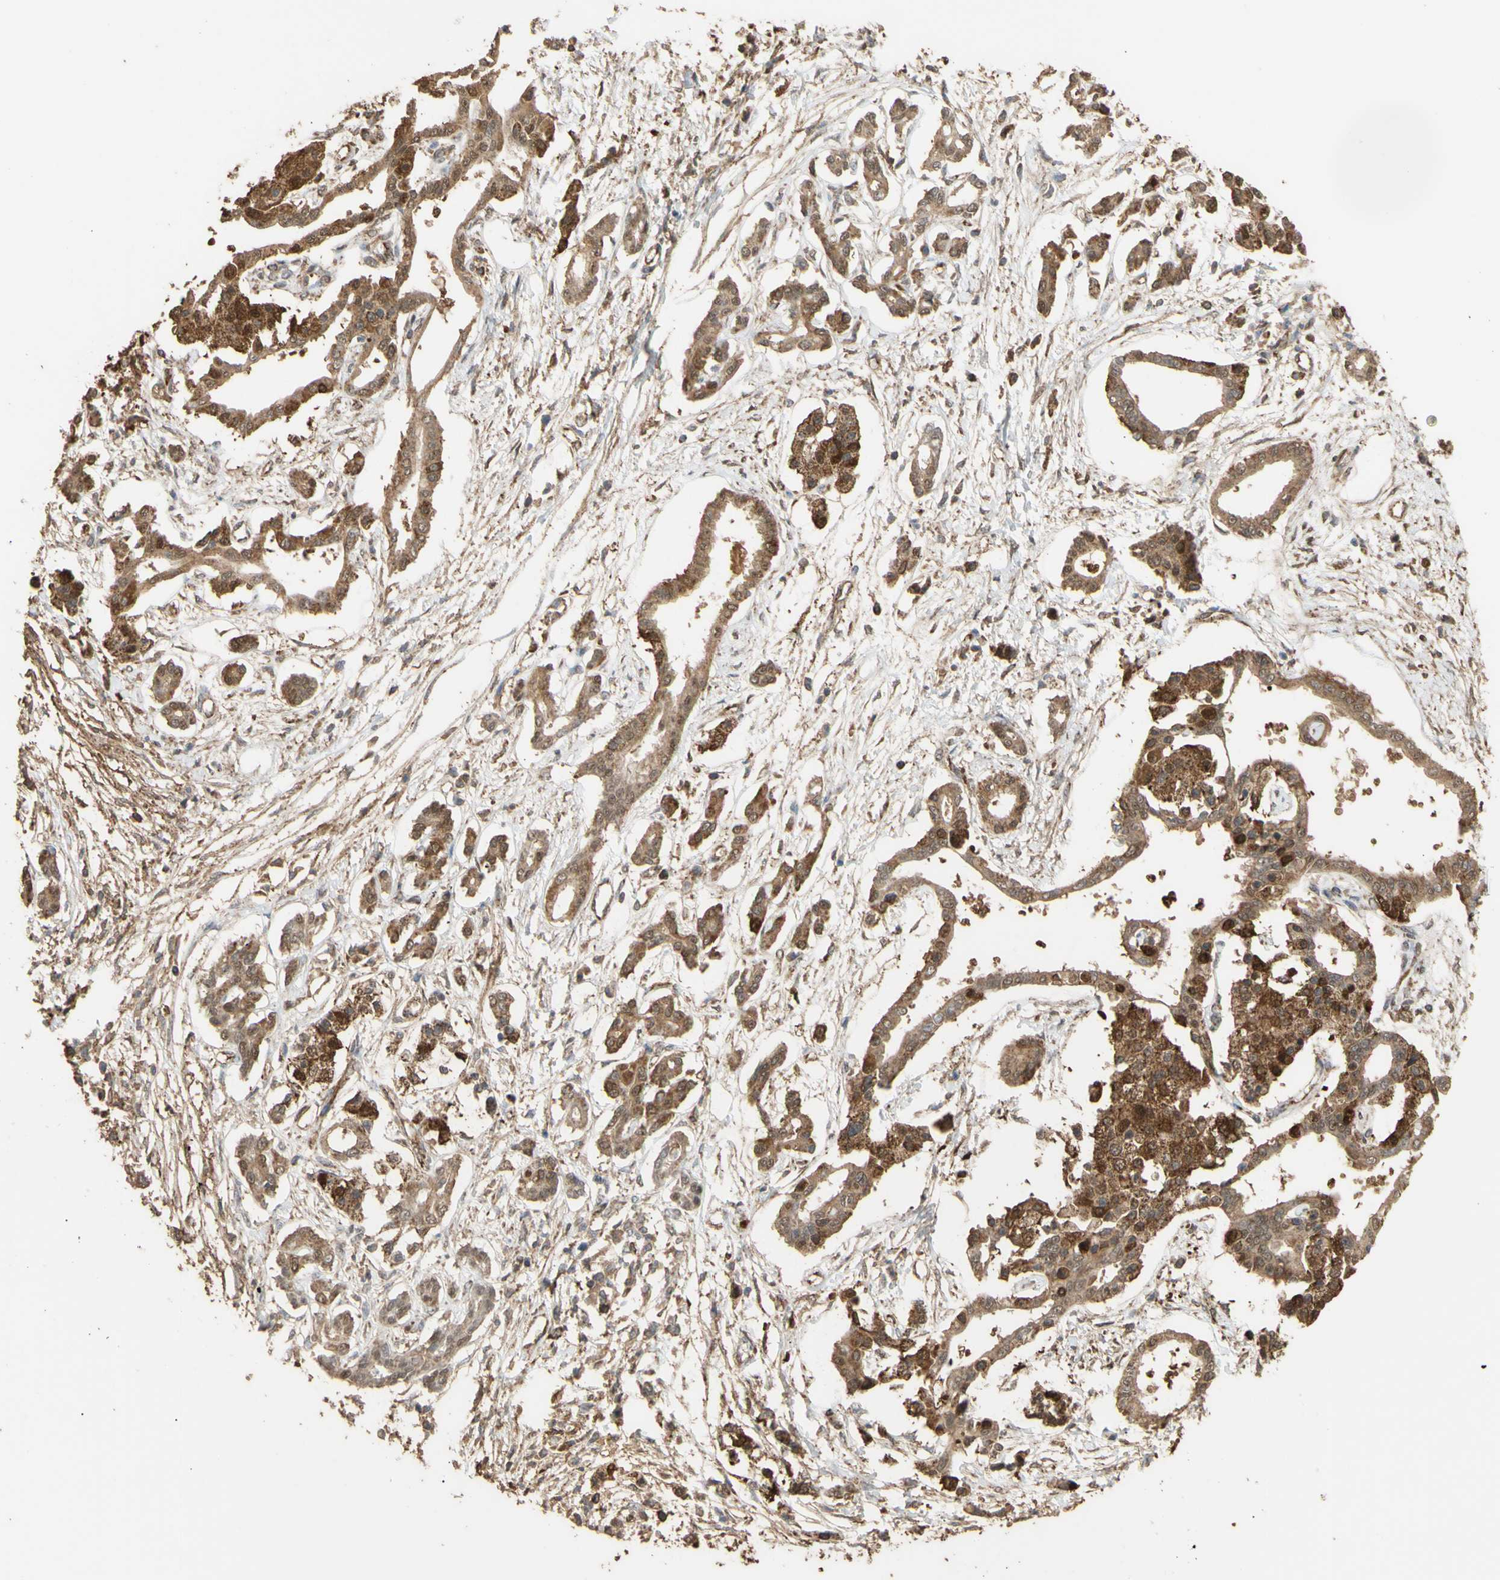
{"staining": {"intensity": "moderate", "quantity": ">75%", "location": "cytoplasmic/membranous"}, "tissue": "pancreatic cancer", "cell_type": "Tumor cells", "image_type": "cancer", "snomed": [{"axis": "morphology", "description": "Adenocarcinoma, NOS"}, {"axis": "topography", "description": "Pancreas"}], "caption": "High-magnification brightfield microscopy of adenocarcinoma (pancreatic) stained with DAB (3,3'-diaminobenzidine) (brown) and counterstained with hematoxylin (blue). tumor cells exhibit moderate cytoplasmic/membranous positivity is appreciated in about>75% of cells. Ihc stains the protein of interest in brown and the nuclei are stained blue.", "gene": "ALDH9A1", "patient": {"sex": "male", "age": 56}}